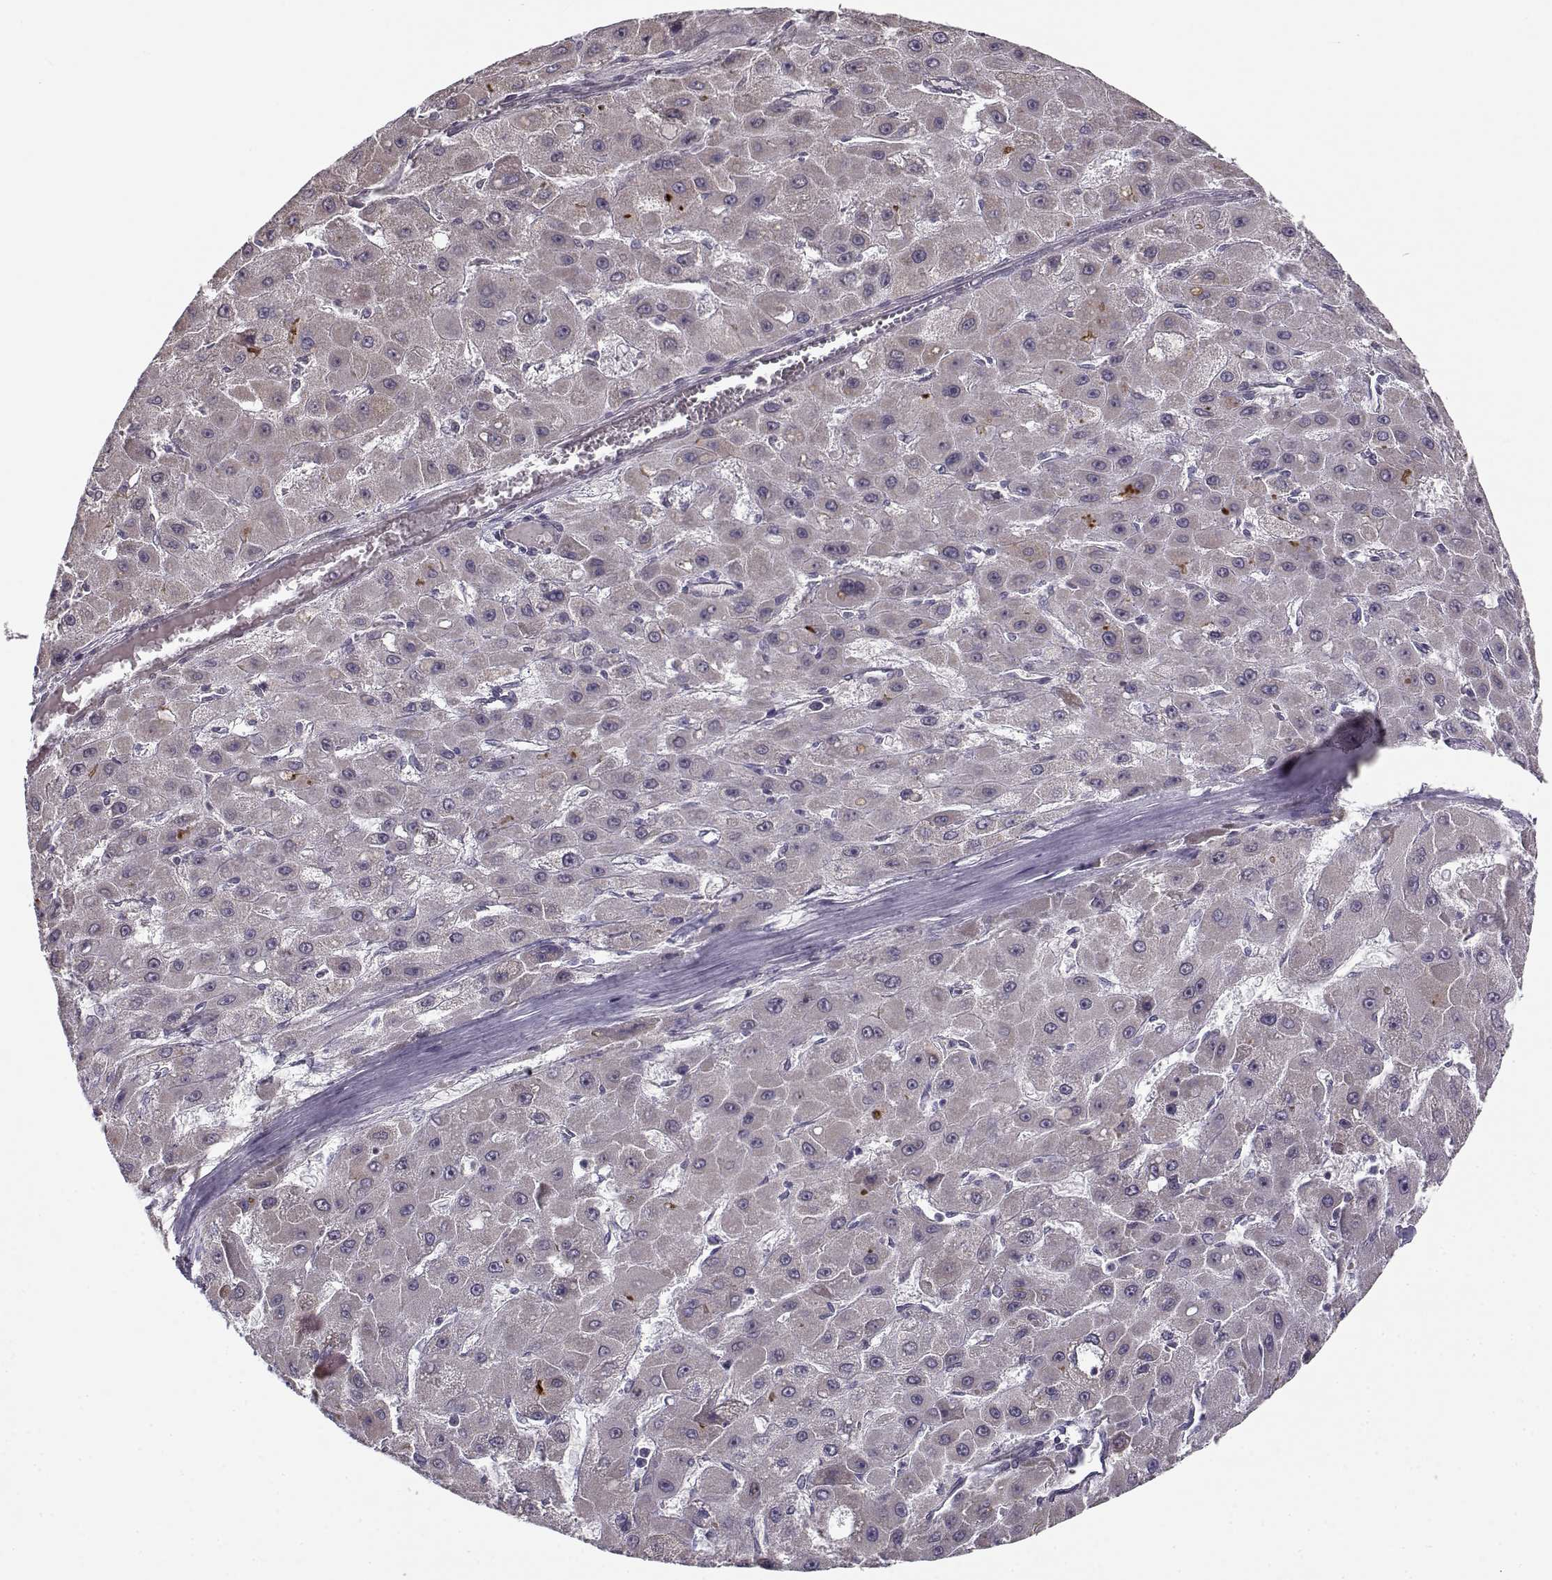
{"staining": {"intensity": "negative", "quantity": "none", "location": "none"}, "tissue": "liver cancer", "cell_type": "Tumor cells", "image_type": "cancer", "snomed": [{"axis": "morphology", "description": "Carcinoma, Hepatocellular, NOS"}, {"axis": "topography", "description": "Liver"}], "caption": "There is no significant expression in tumor cells of liver hepatocellular carcinoma. (DAB IHC, high magnification).", "gene": "ENTPD8", "patient": {"sex": "female", "age": 25}}